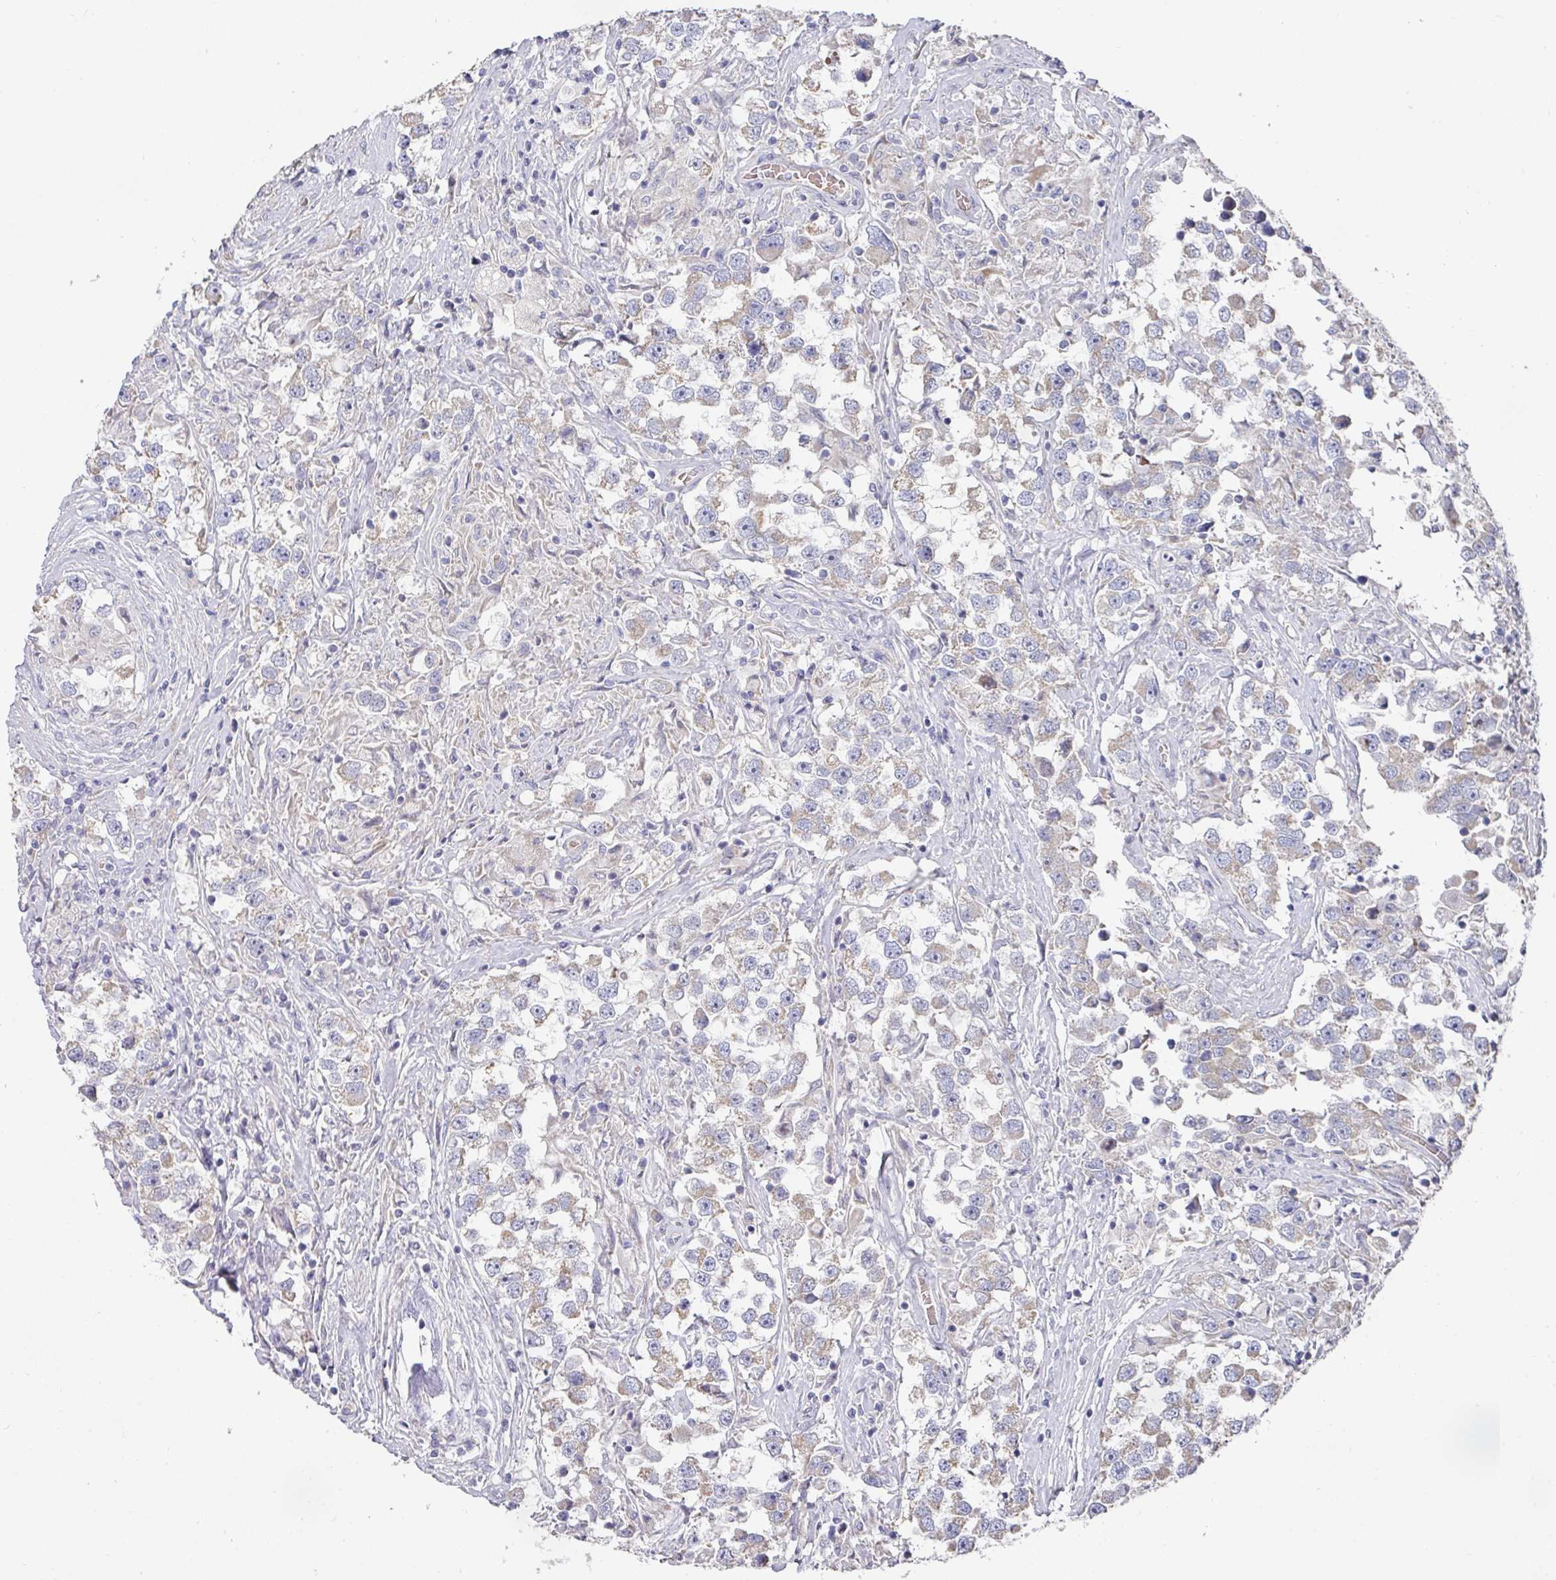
{"staining": {"intensity": "weak", "quantity": "<25%", "location": "cytoplasmic/membranous"}, "tissue": "testis cancer", "cell_type": "Tumor cells", "image_type": "cancer", "snomed": [{"axis": "morphology", "description": "Seminoma, NOS"}, {"axis": "topography", "description": "Testis"}], "caption": "High magnification brightfield microscopy of testis seminoma stained with DAB (3,3'-diaminobenzidine) (brown) and counterstained with hematoxylin (blue): tumor cells show no significant staining.", "gene": "PYROXD2", "patient": {"sex": "male", "age": 46}}